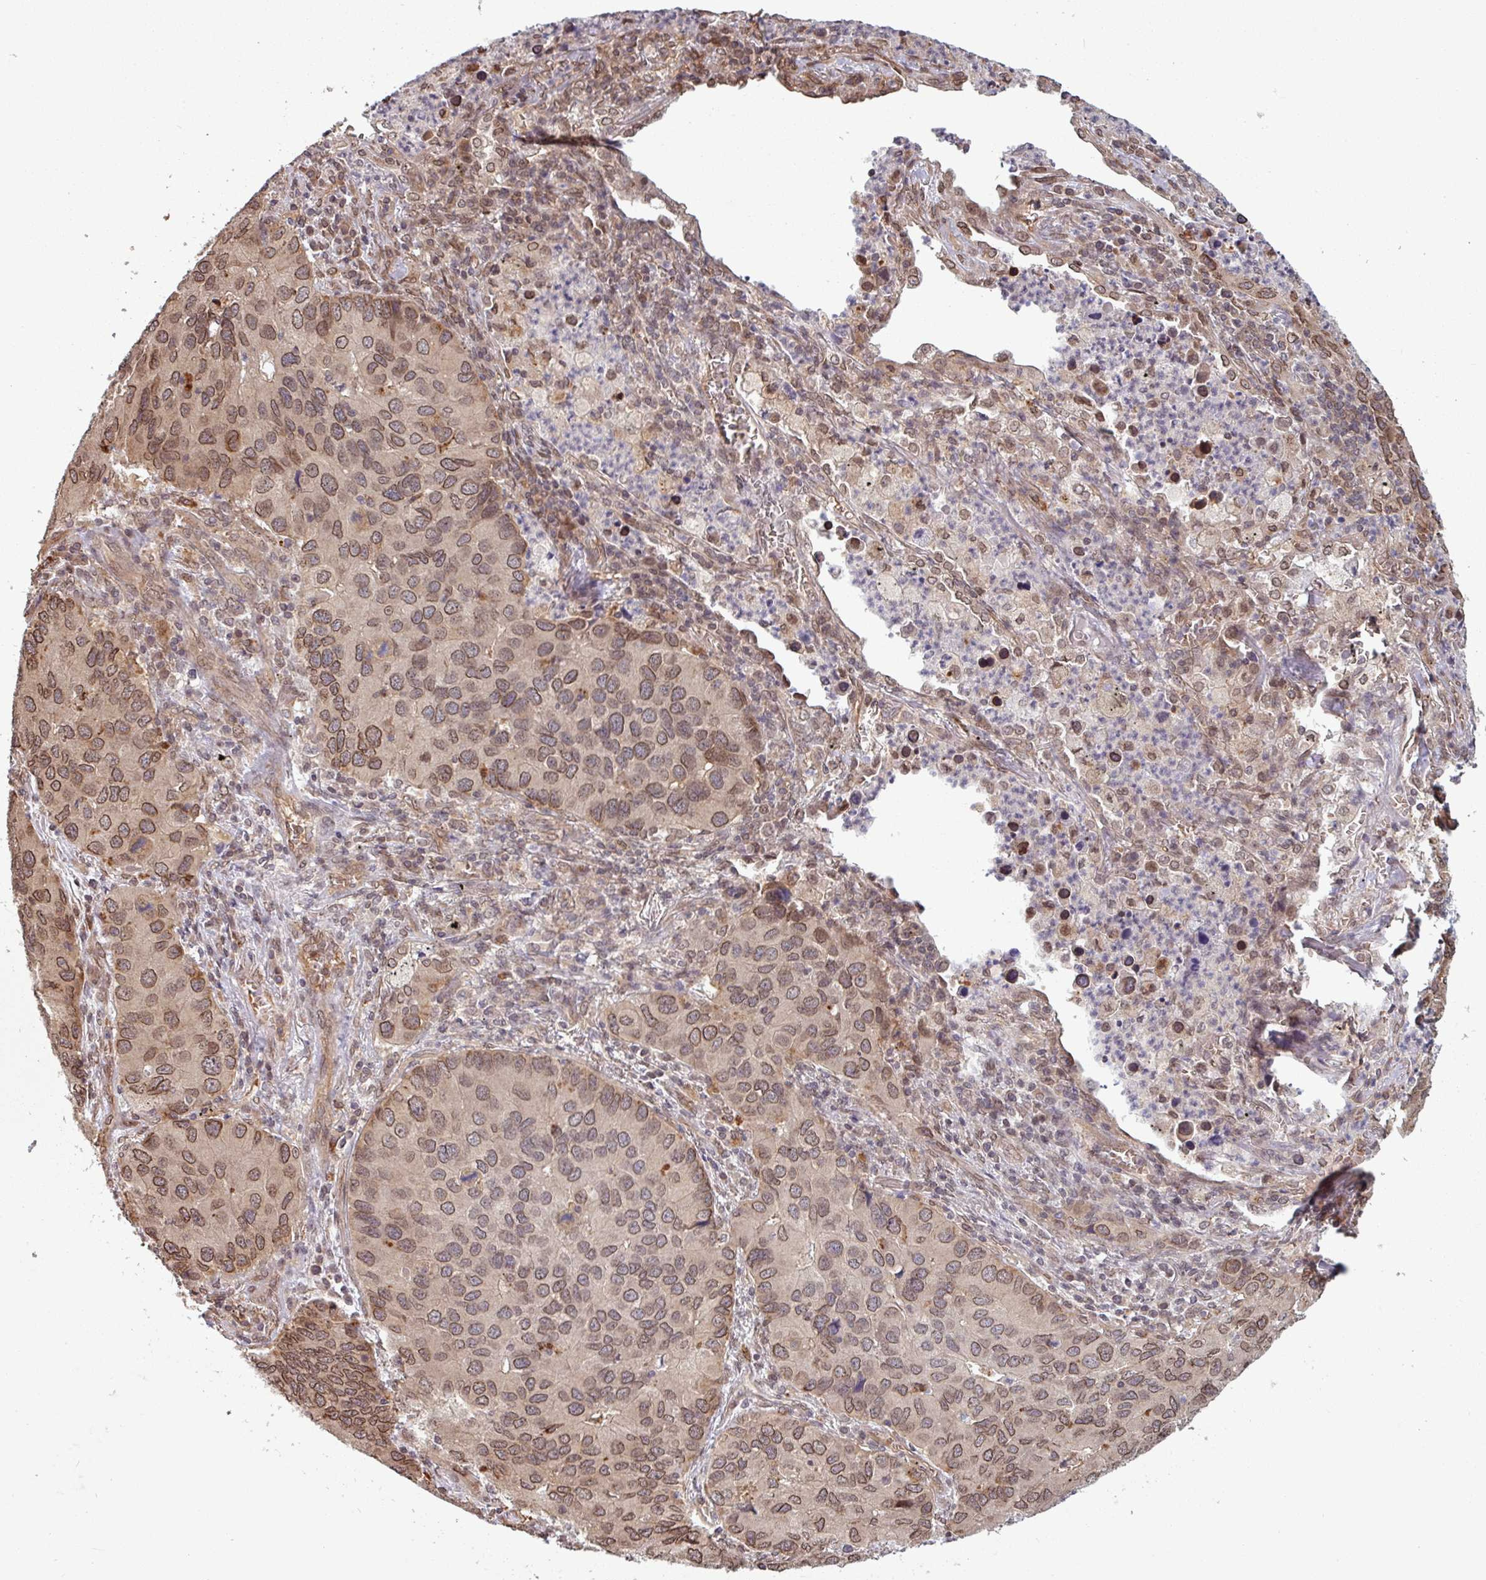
{"staining": {"intensity": "moderate", "quantity": ">75%", "location": "cytoplasmic/membranous,nuclear"}, "tissue": "lung cancer", "cell_type": "Tumor cells", "image_type": "cancer", "snomed": [{"axis": "morphology", "description": "Aneuploidy"}, {"axis": "morphology", "description": "Adenocarcinoma, NOS"}, {"axis": "topography", "description": "Lymph node"}, {"axis": "topography", "description": "Lung"}], "caption": "DAB immunohistochemical staining of human lung adenocarcinoma exhibits moderate cytoplasmic/membranous and nuclear protein positivity in approximately >75% of tumor cells. Immunohistochemistry (ihc) stains the protein in brown and the nuclei are stained blue.", "gene": "RBM4B", "patient": {"sex": "female", "age": 74}}